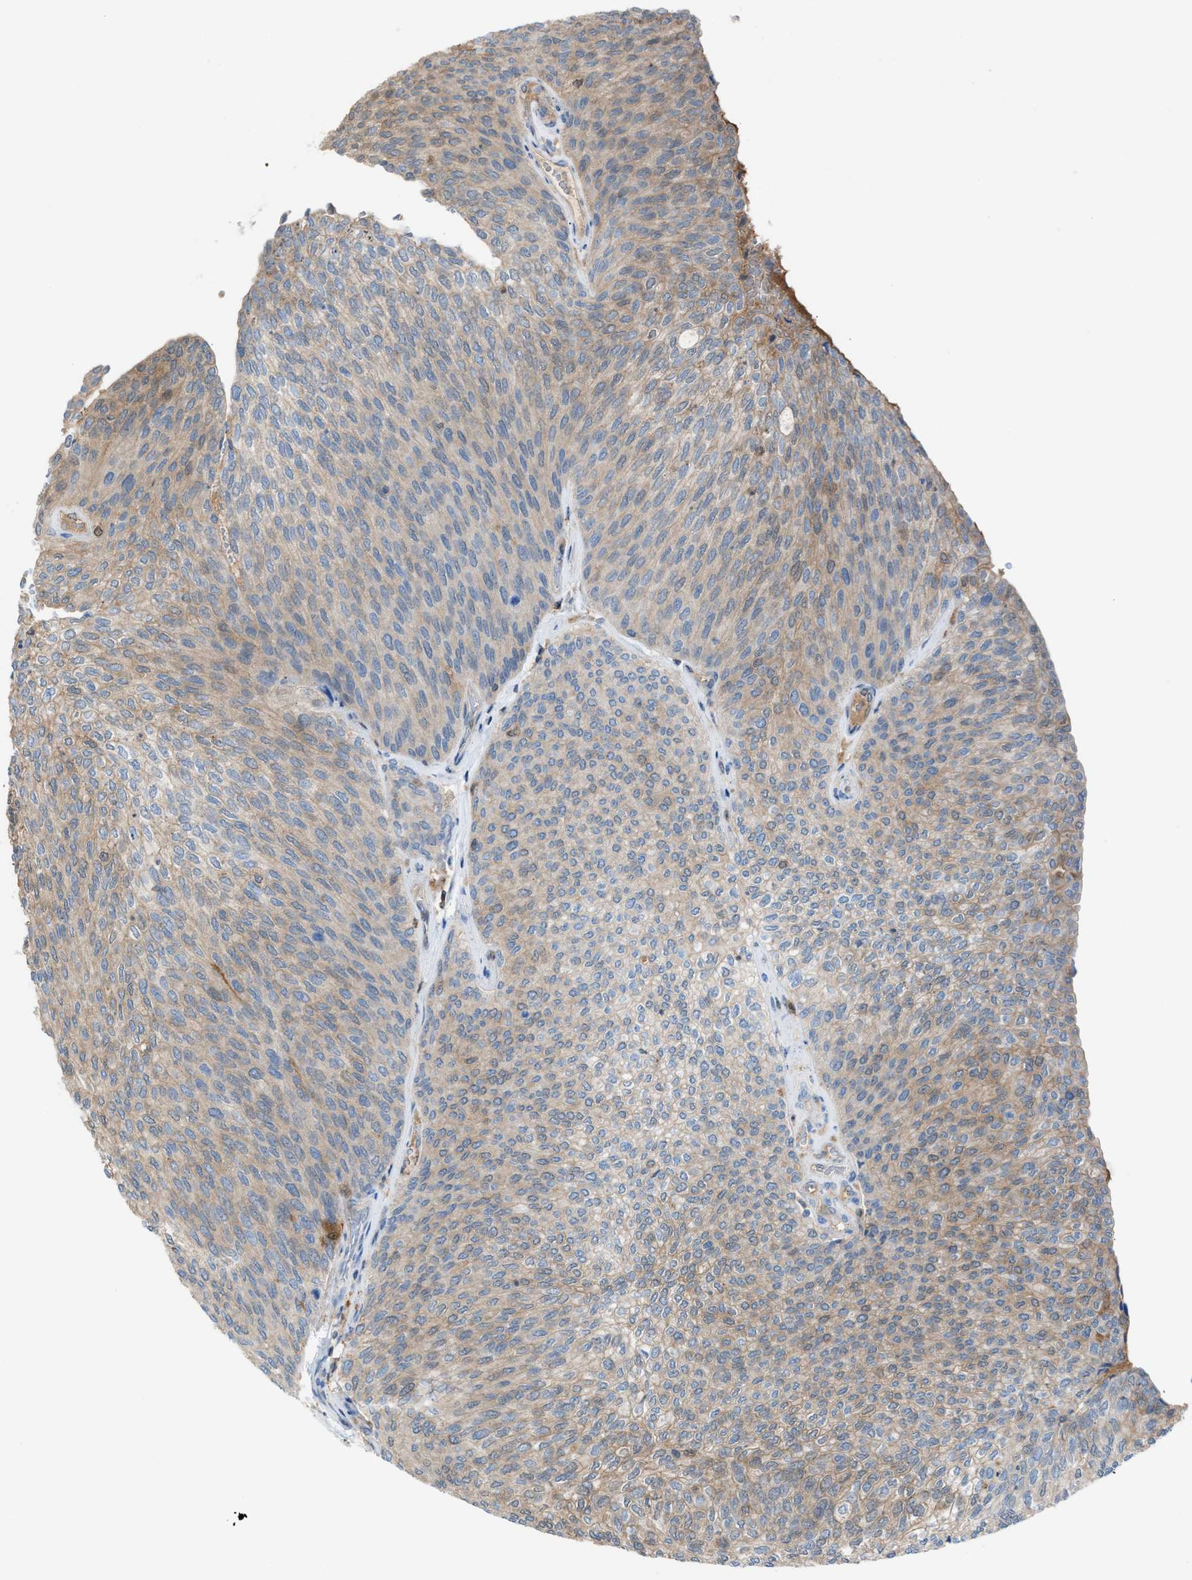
{"staining": {"intensity": "weak", "quantity": "<25%", "location": "cytoplasmic/membranous"}, "tissue": "urothelial cancer", "cell_type": "Tumor cells", "image_type": "cancer", "snomed": [{"axis": "morphology", "description": "Urothelial carcinoma, Low grade"}, {"axis": "topography", "description": "Urinary bladder"}], "caption": "Urothelial carcinoma (low-grade) was stained to show a protein in brown. There is no significant expression in tumor cells.", "gene": "TPK1", "patient": {"sex": "female", "age": 79}}